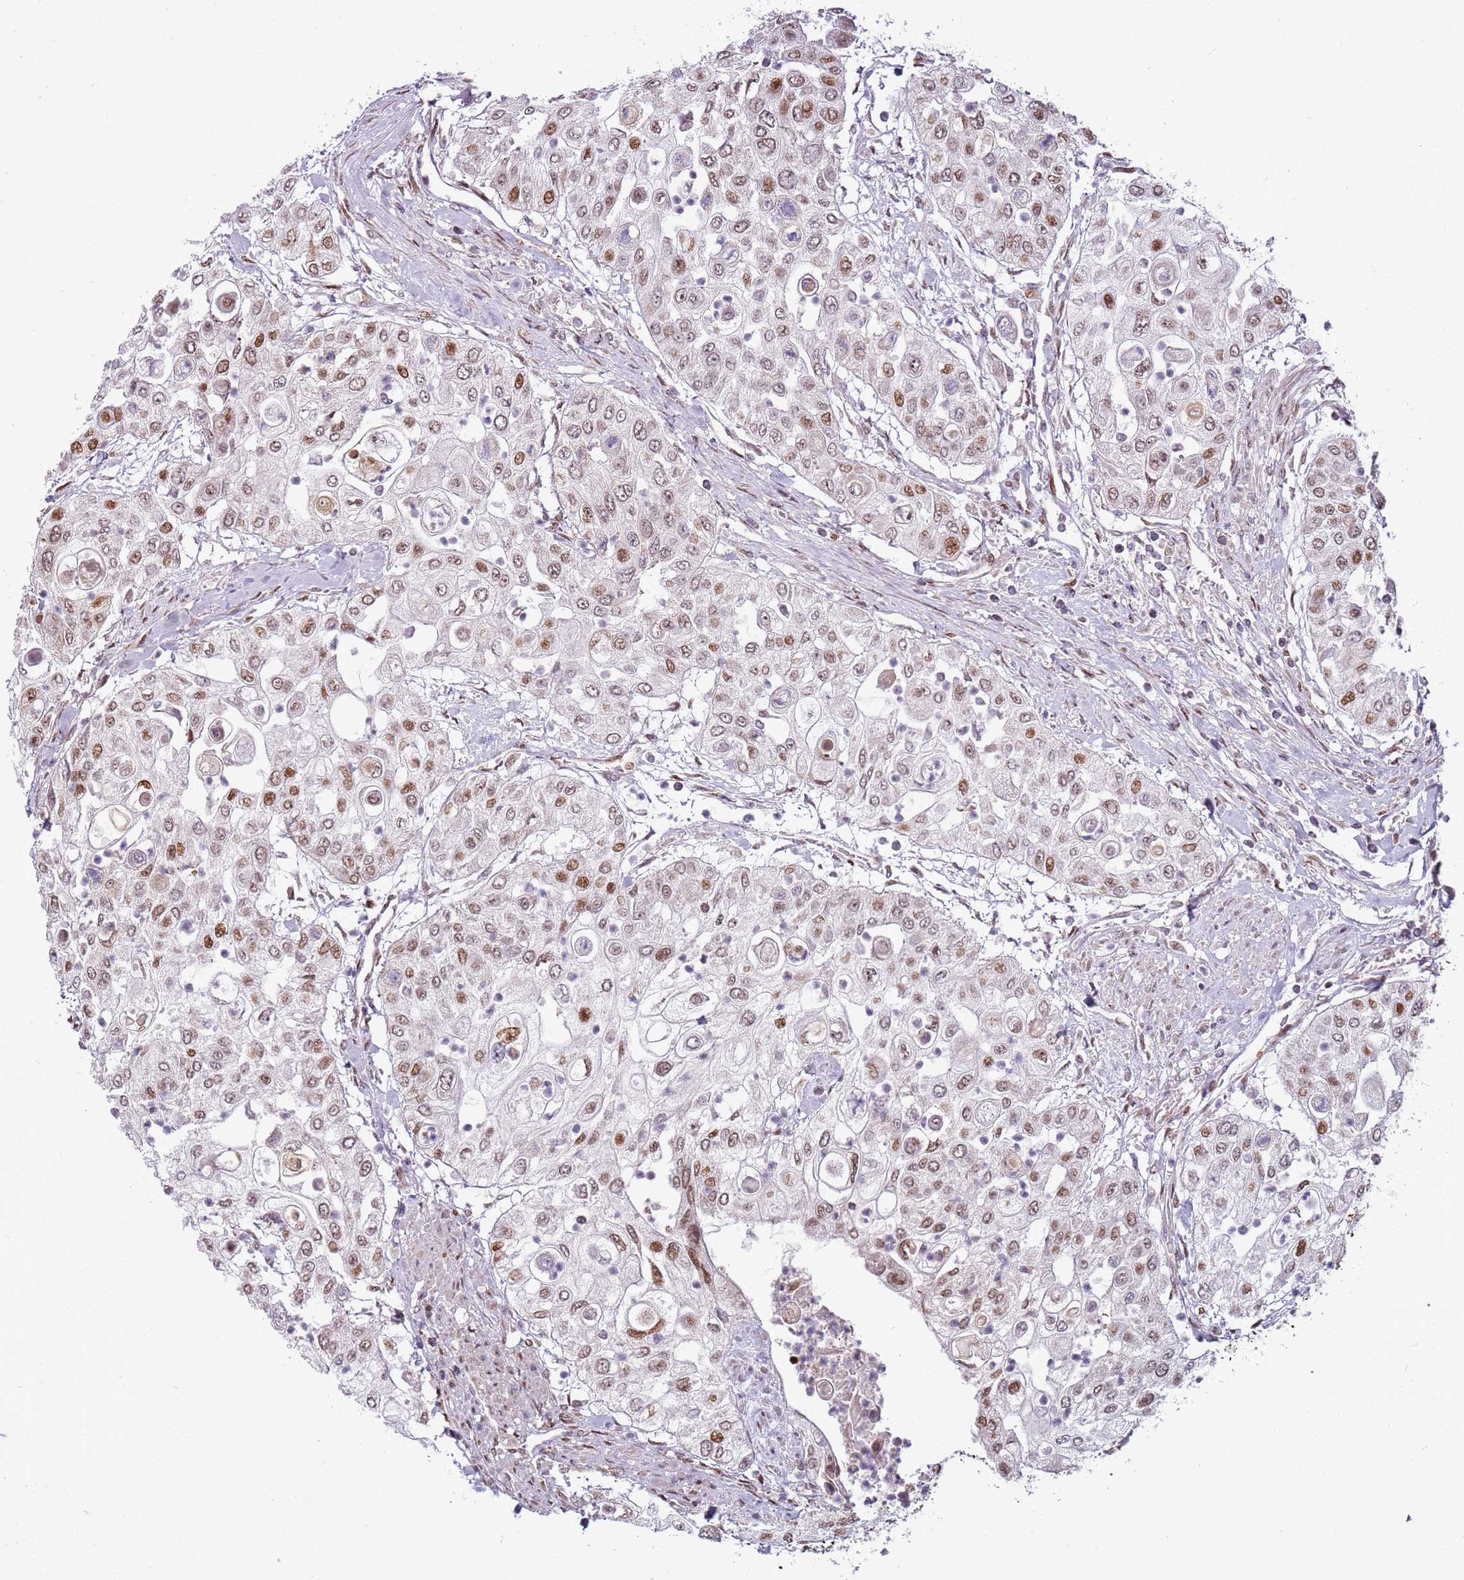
{"staining": {"intensity": "moderate", "quantity": "25%-75%", "location": "nuclear"}, "tissue": "urothelial cancer", "cell_type": "Tumor cells", "image_type": "cancer", "snomed": [{"axis": "morphology", "description": "Urothelial carcinoma, High grade"}, {"axis": "topography", "description": "Urinary bladder"}], "caption": "Protein analysis of urothelial carcinoma (high-grade) tissue exhibits moderate nuclear positivity in about 25%-75% of tumor cells.", "gene": "PCTP", "patient": {"sex": "female", "age": 79}}